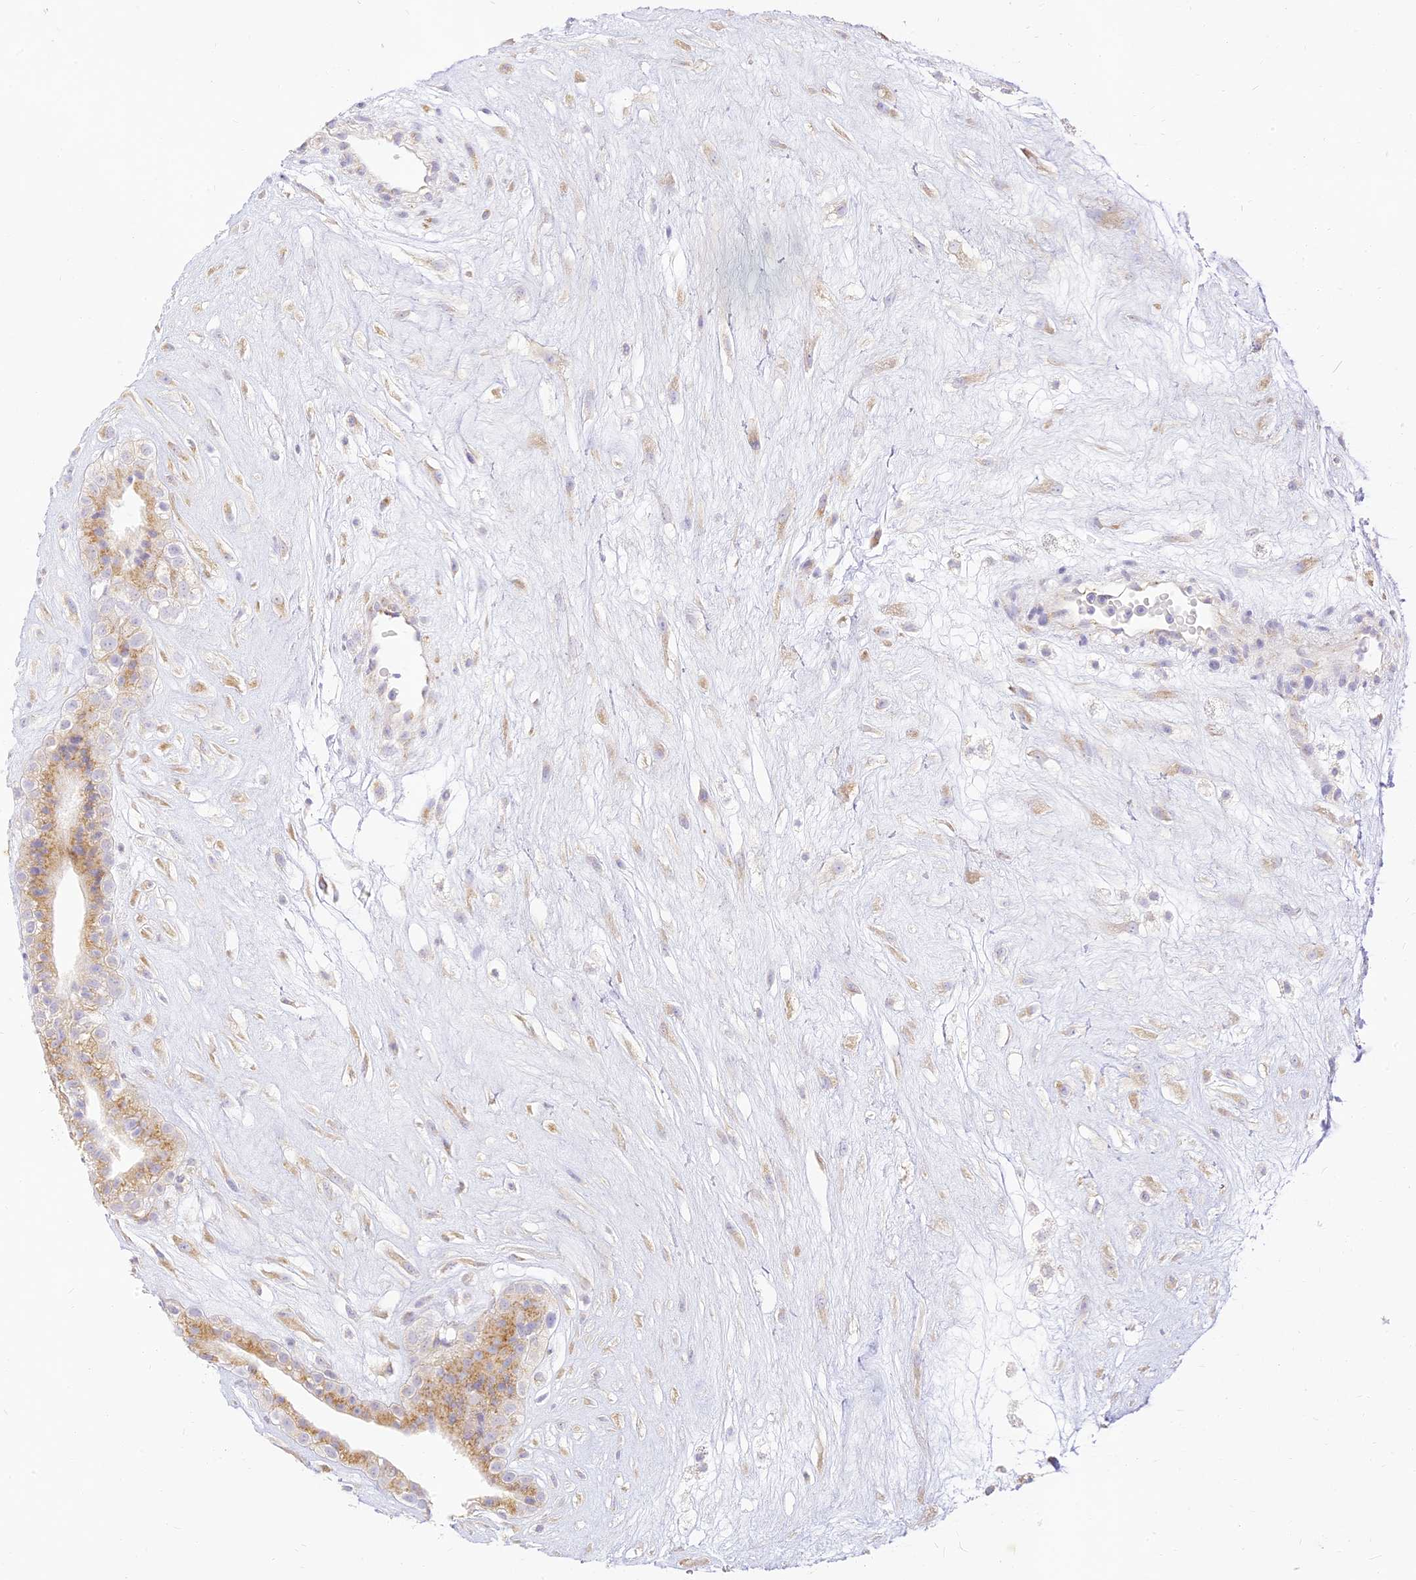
{"staining": {"intensity": "negative", "quantity": "none", "location": "none"}, "tissue": "placenta", "cell_type": "Decidual cells", "image_type": "normal", "snomed": [{"axis": "morphology", "description": "Normal tissue, NOS"}, {"axis": "topography", "description": "Placenta"}], "caption": "Decidual cells show no significant protein positivity in benign placenta. The staining is performed using DAB (3,3'-diaminobenzidine) brown chromogen with nuclei counter-stained in using hematoxylin.", "gene": "SEC13", "patient": {"sex": "female", "age": 18}}